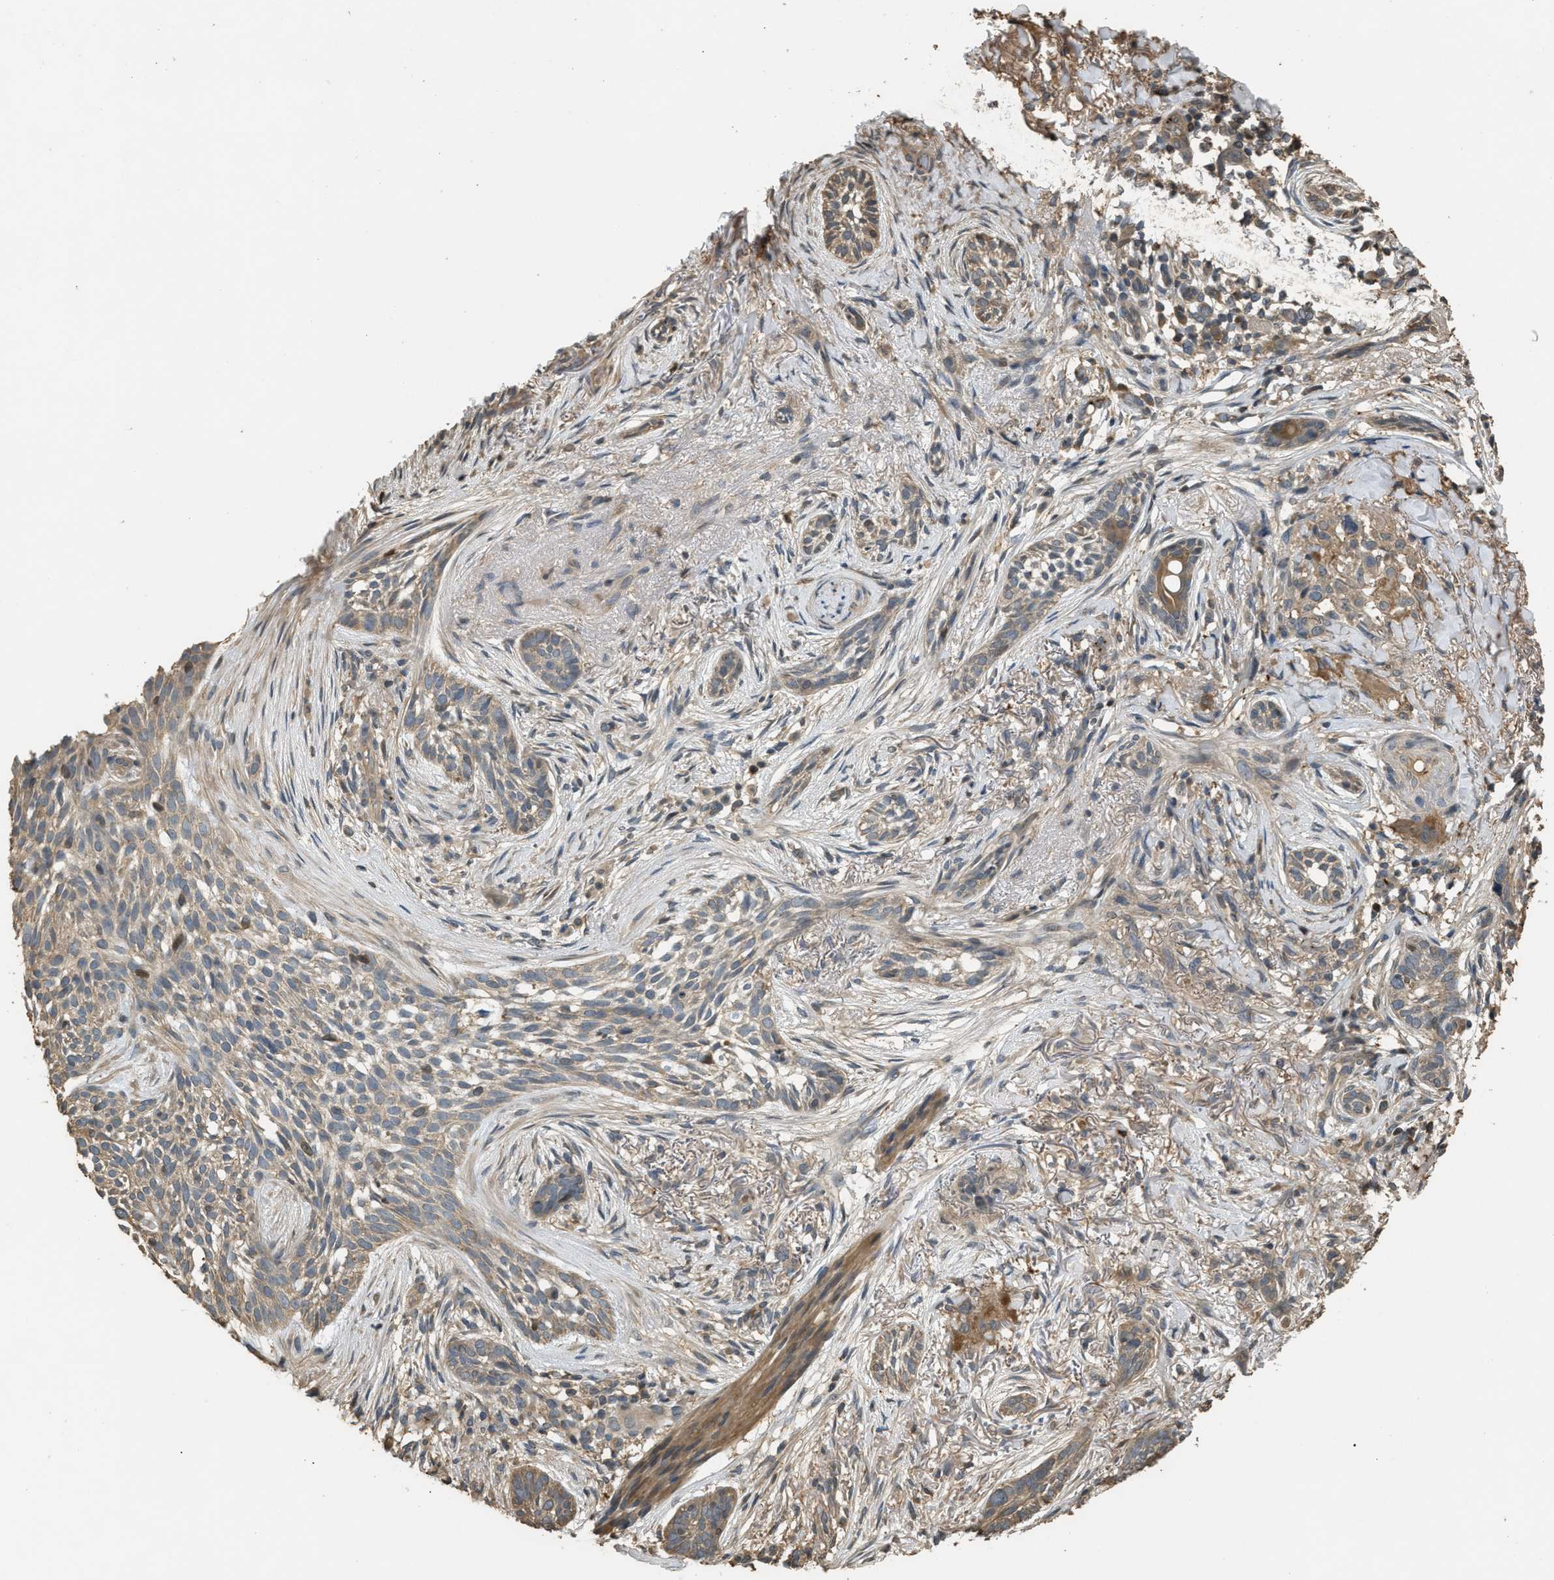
{"staining": {"intensity": "weak", "quantity": "<25%", "location": "cytoplasmic/membranous"}, "tissue": "skin cancer", "cell_type": "Tumor cells", "image_type": "cancer", "snomed": [{"axis": "morphology", "description": "Basal cell carcinoma"}, {"axis": "topography", "description": "Skin"}], "caption": "DAB (3,3'-diaminobenzidine) immunohistochemical staining of skin basal cell carcinoma reveals no significant staining in tumor cells.", "gene": "ARHGDIA", "patient": {"sex": "female", "age": 88}}